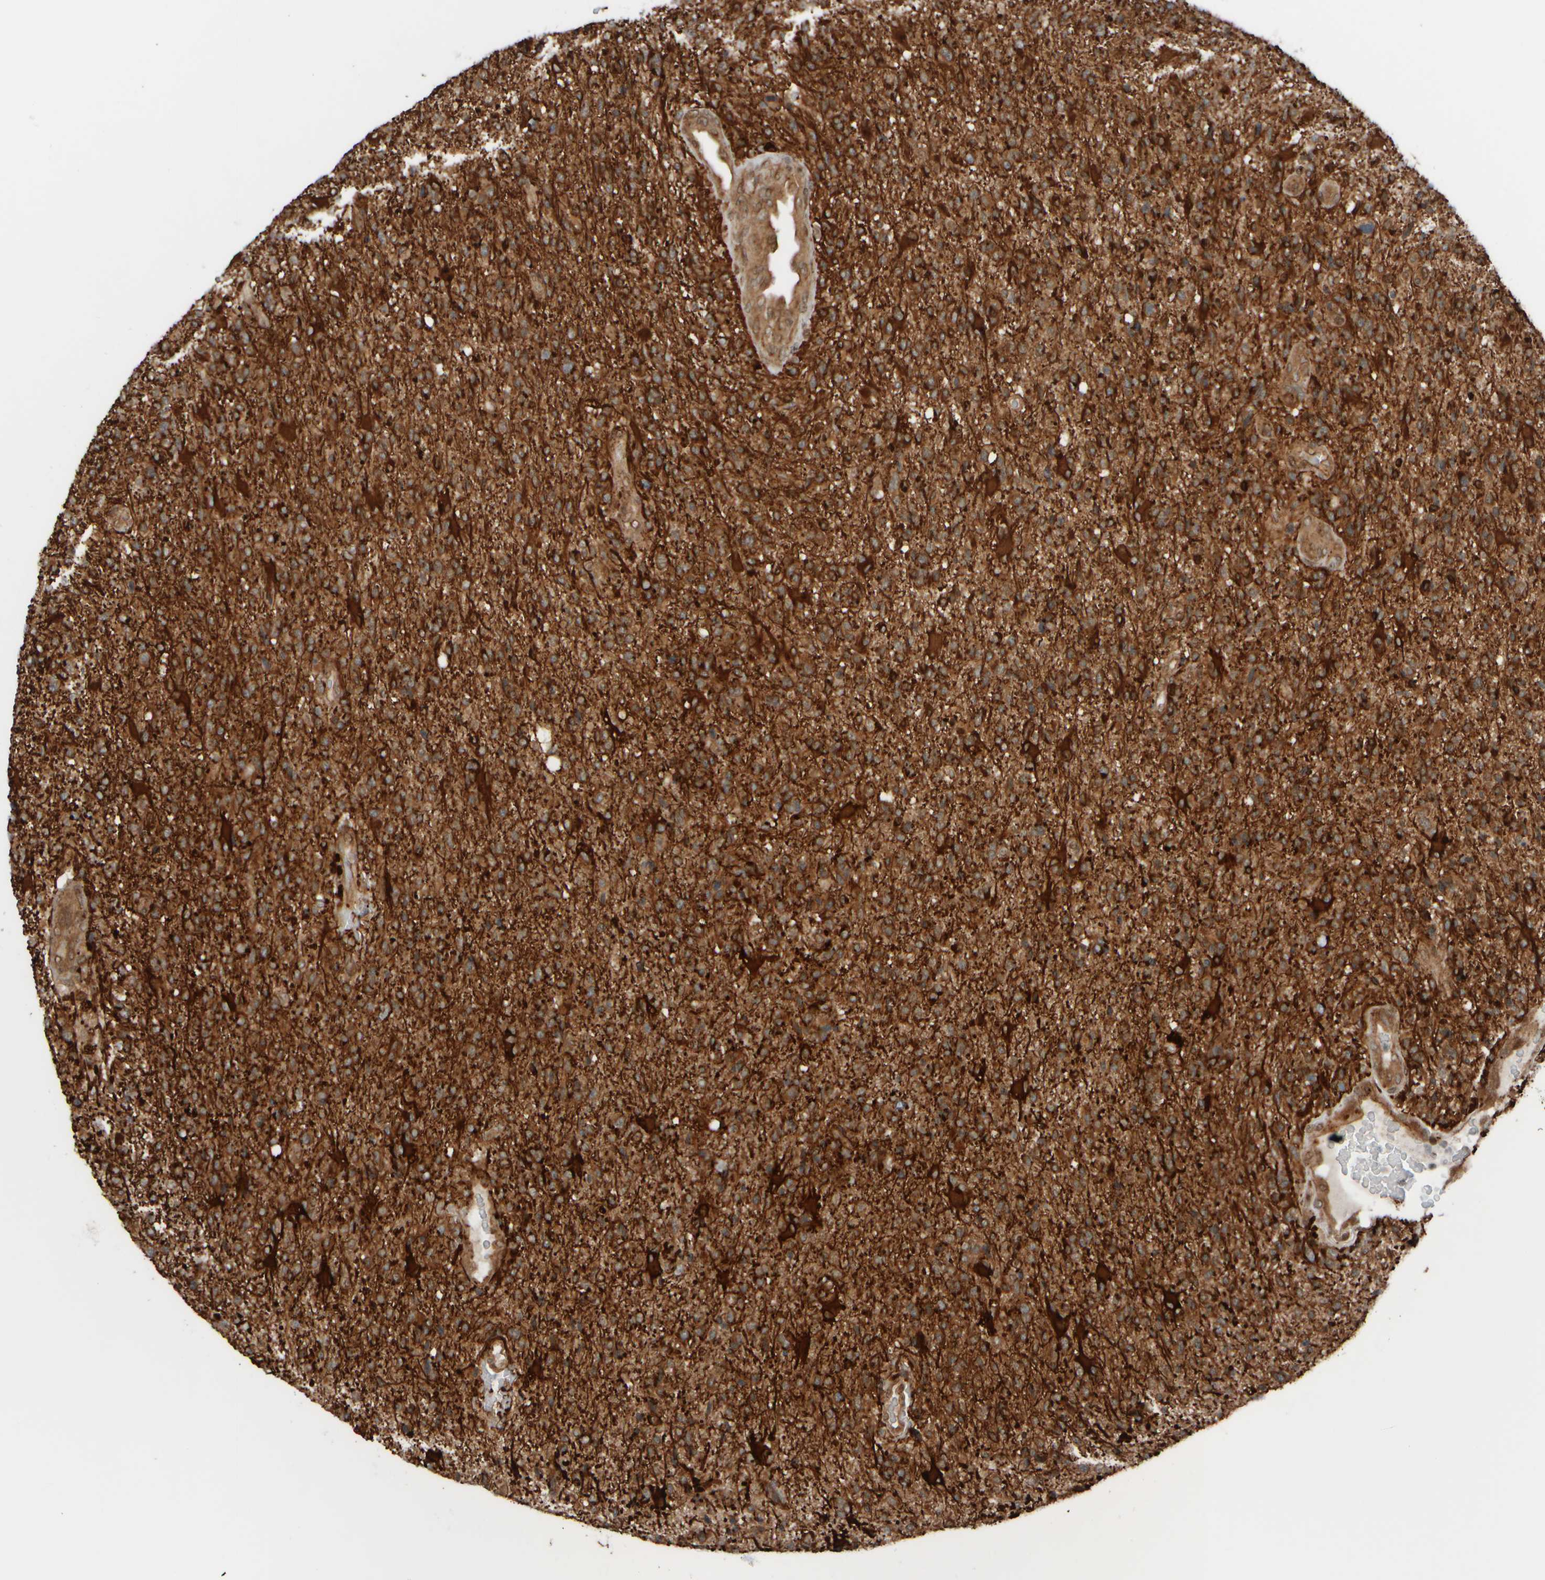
{"staining": {"intensity": "strong", "quantity": ">75%", "location": "cytoplasmic/membranous"}, "tissue": "glioma", "cell_type": "Tumor cells", "image_type": "cancer", "snomed": [{"axis": "morphology", "description": "Glioma, malignant, High grade"}, {"axis": "topography", "description": "Brain"}], "caption": "Glioma tissue shows strong cytoplasmic/membranous staining in about >75% of tumor cells Using DAB (brown) and hematoxylin (blue) stains, captured at high magnification using brightfield microscopy.", "gene": "GIGYF1", "patient": {"sex": "male", "age": 72}}